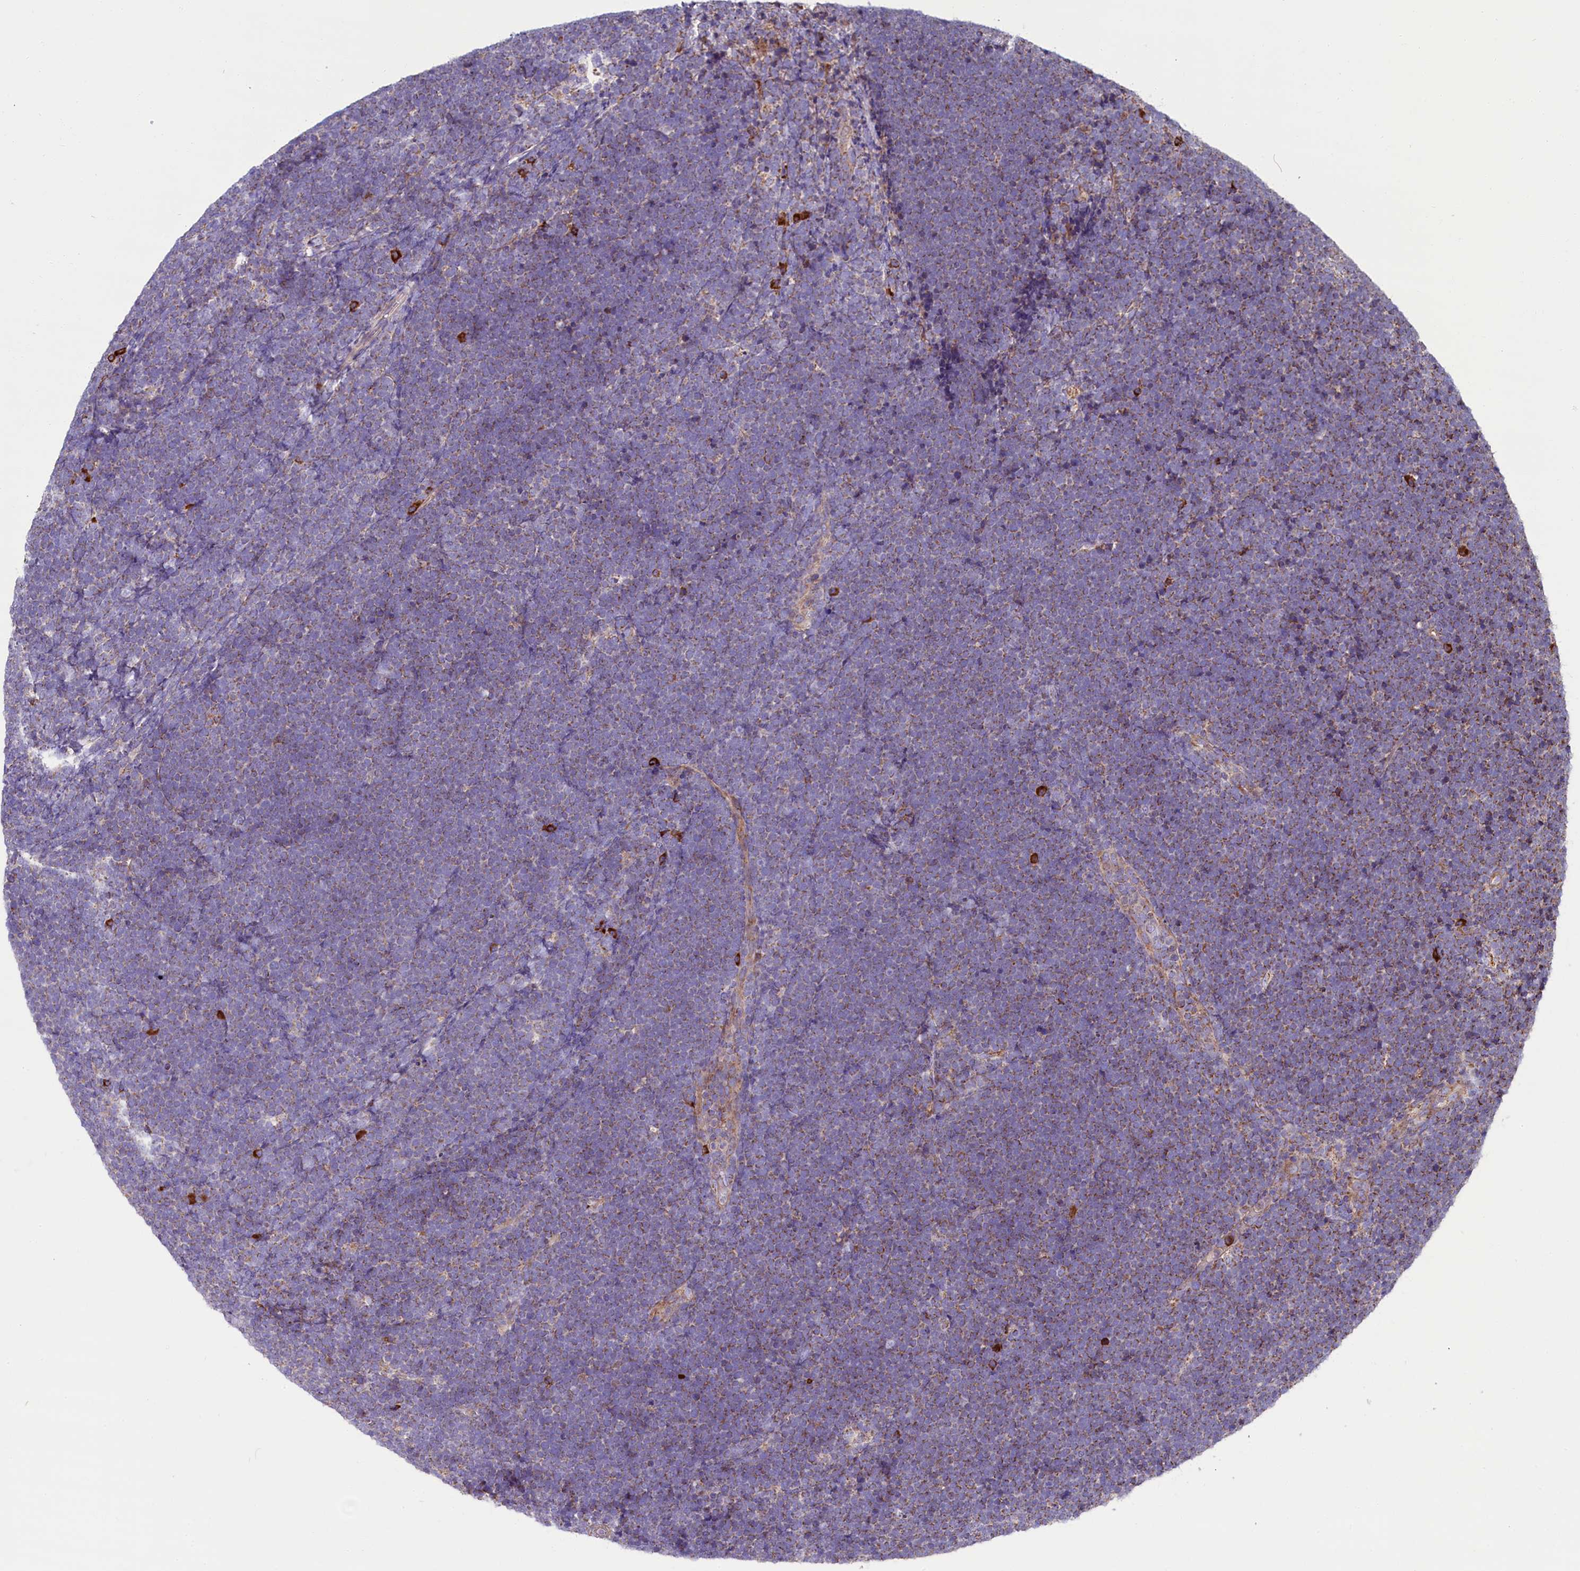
{"staining": {"intensity": "negative", "quantity": "none", "location": "none"}, "tissue": "lymphoma", "cell_type": "Tumor cells", "image_type": "cancer", "snomed": [{"axis": "morphology", "description": "Malignant lymphoma, non-Hodgkin's type, High grade"}, {"axis": "topography", "description": "Lymph node"}], "caption": "Immunohistochemical staining of human high-grade malignant lymphoma, non-Hodgkin's type reveals no significant expression in tumor cells.", "gene": "ZSWIM1", "patient": {"sex": "male", "age": 13}}